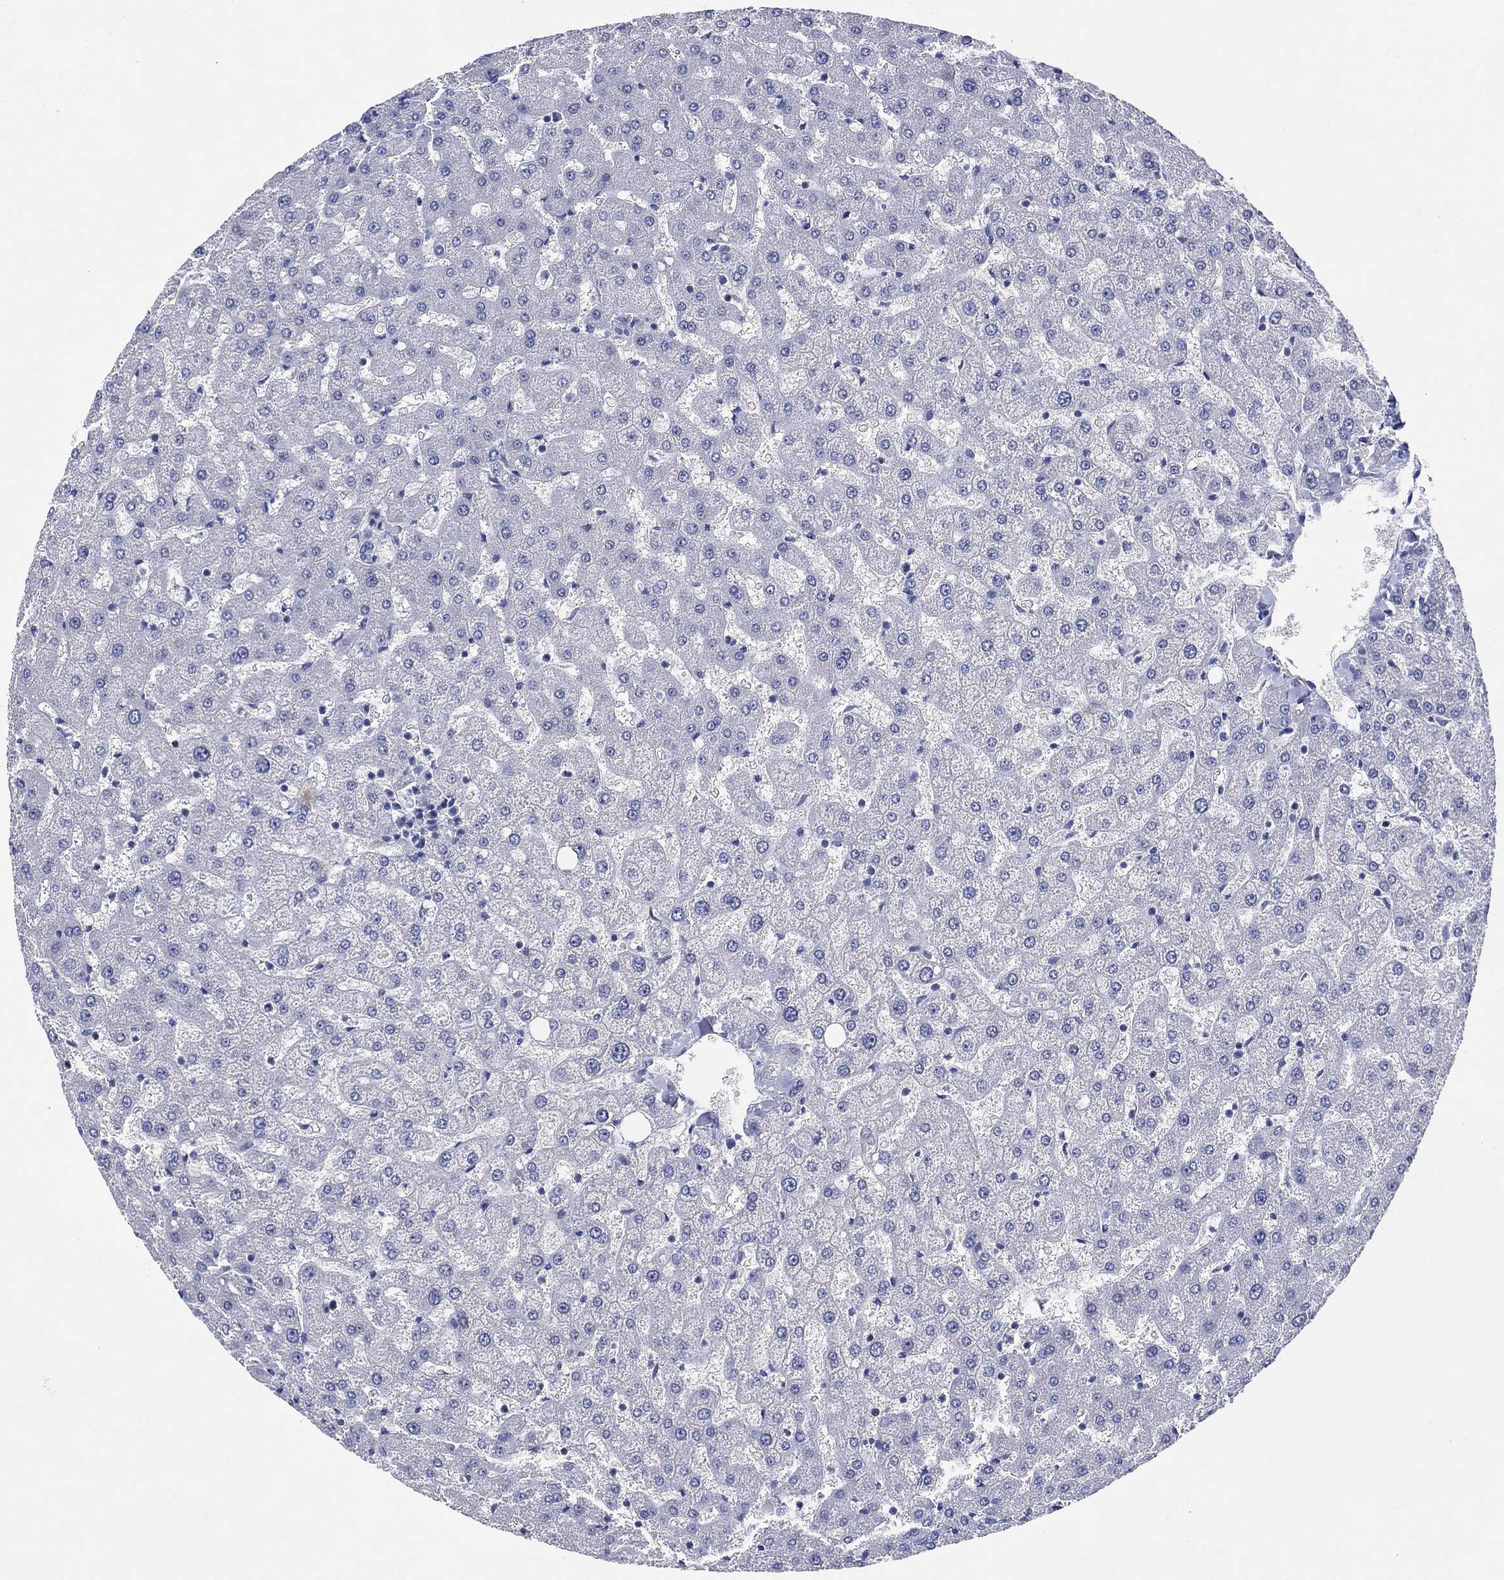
{"staining": {"intensity": "negative", "quantity": "none", "location": "none"}, "tissue": "liver", "cell_type": "Cholangiocytes", "image_type": "normal", "snomed": [{"axis": "morphology", "description": "Normal tissue, NOS"}, {"axis": "topography", "description": "Liver"}], "caption": "The micrograph displays no staining of cholangiocytes in unremarkable liver.", "gene": "CHRNA3", "patient": {"sex": "female", "age": 50}}